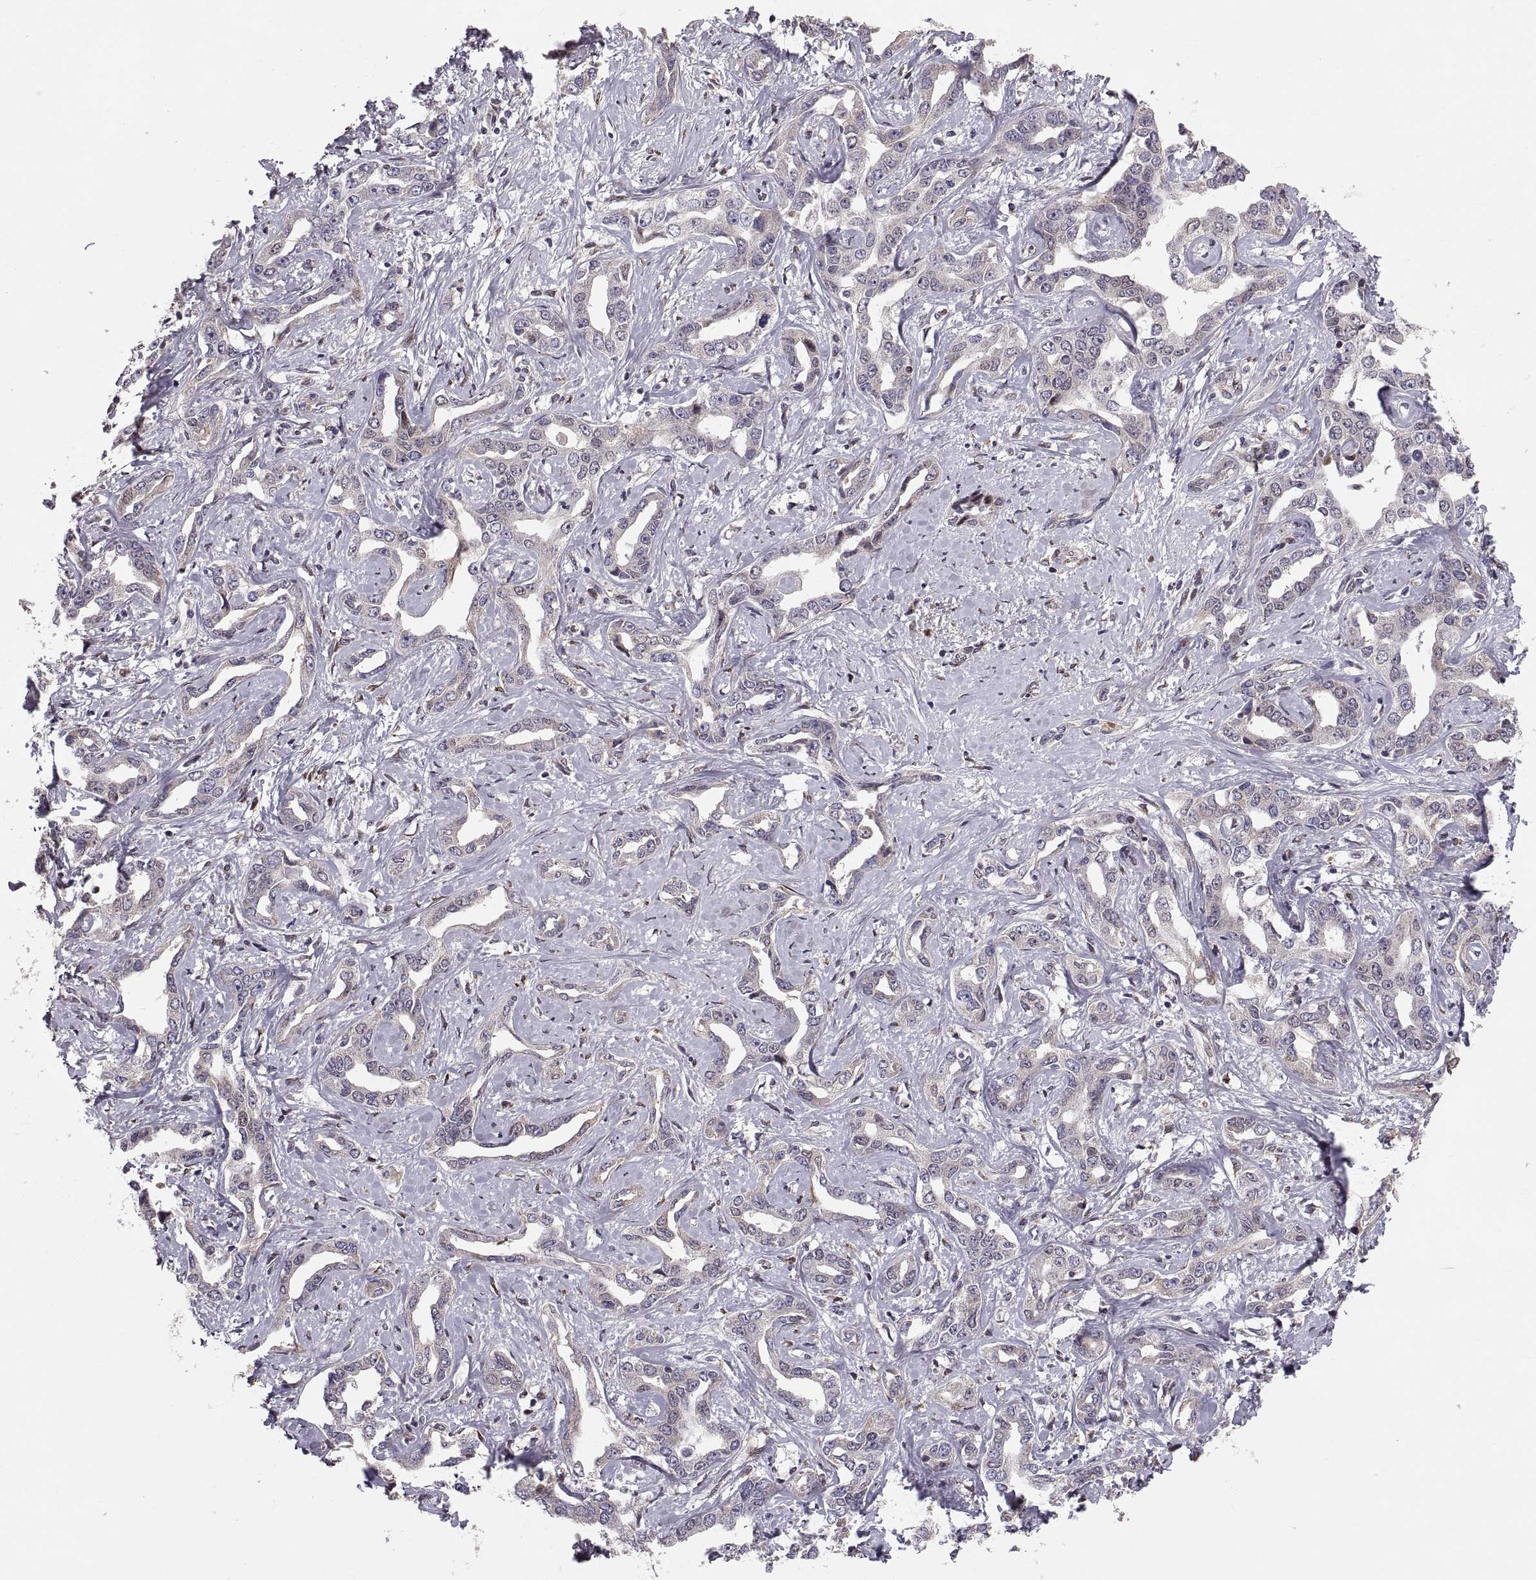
{"staining": {"intensity": "weak", "quantity": "25%-75%", "location": "cytoplasmic/membranous"}, "tissue": "liver cancer", "cell_type": "Tumor cells", "image_type": "cancer", "snomed": [{"axis": "morphology", "description": "Cholangiocarcinoma"}, {"axis": "topography", "description": "Liver"}], "caption": "IHC histopathology image of neoplastic tissue: liver cholangiocarcinoma stained using immunohistochemistry reveals low levels of weak protein expression localized specifically in the cytoplasmic/membranous of tumor cells, appearing as a cytoplasmic/membranous brown color.", "gene": "TESC", "patient": {"sex": "male", "age": 59}}